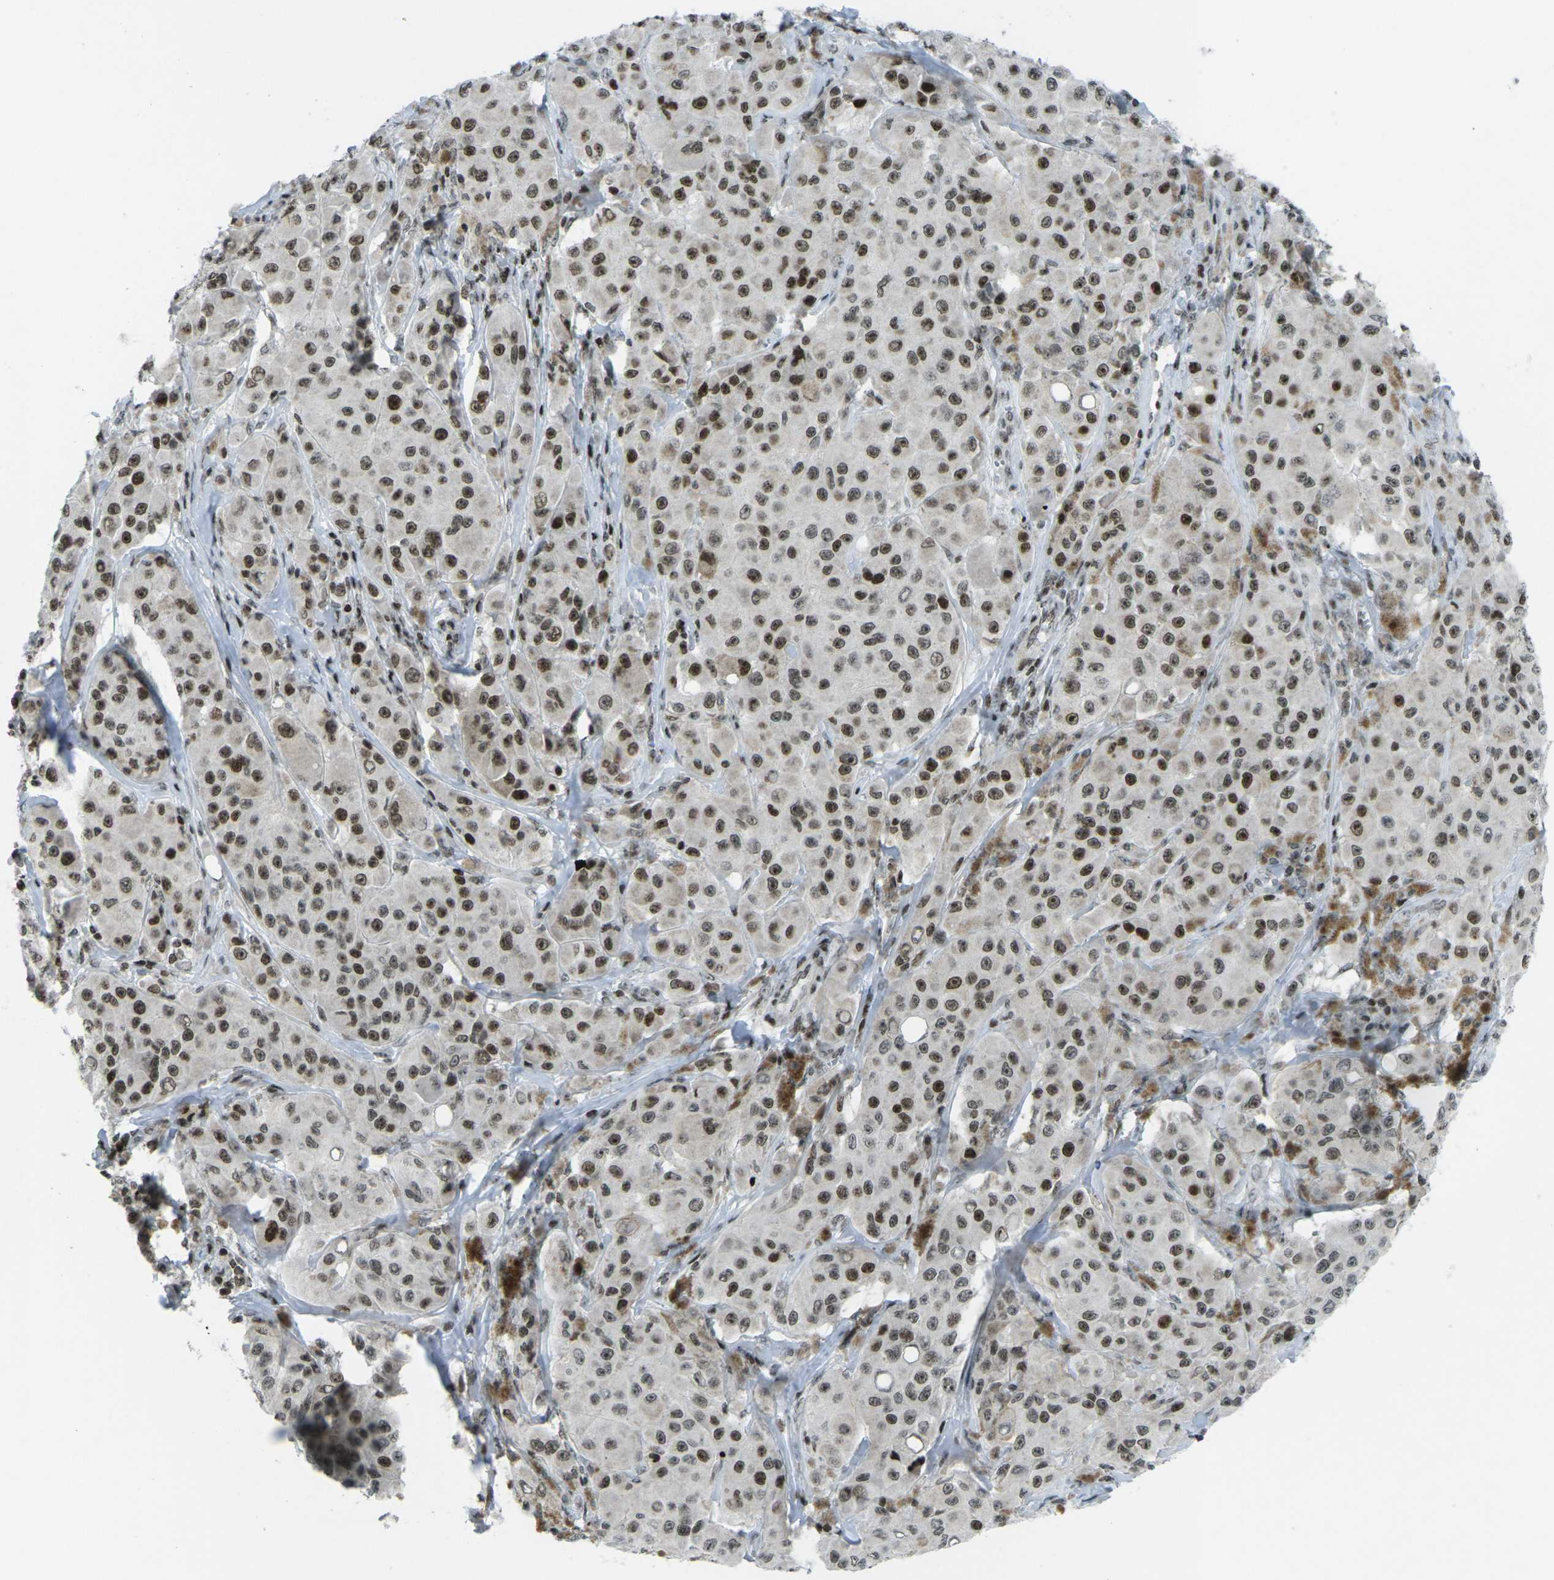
{"staining": {"intensity": "strong", "quantity": ">75%", "location": "nuclear"}, "tissue": "melanoma", "cell_type": "Tumor cells", "image_type": "cancer", "snomed": [{"axis": "morphology", "description": "Malignant melanoma, NOS"}, {"axis": "topography", "description": "Skin"}], "caption": "Immunohistochemical staining of malignant melanoma exhibits strong nuclear protein positivity in approximately >75% of tumor cells. (DAB IHC, brown staining for protein, blue staining for nuclei).", "gene": "EME1", "patient": {"sex": "male", "age": 84}}